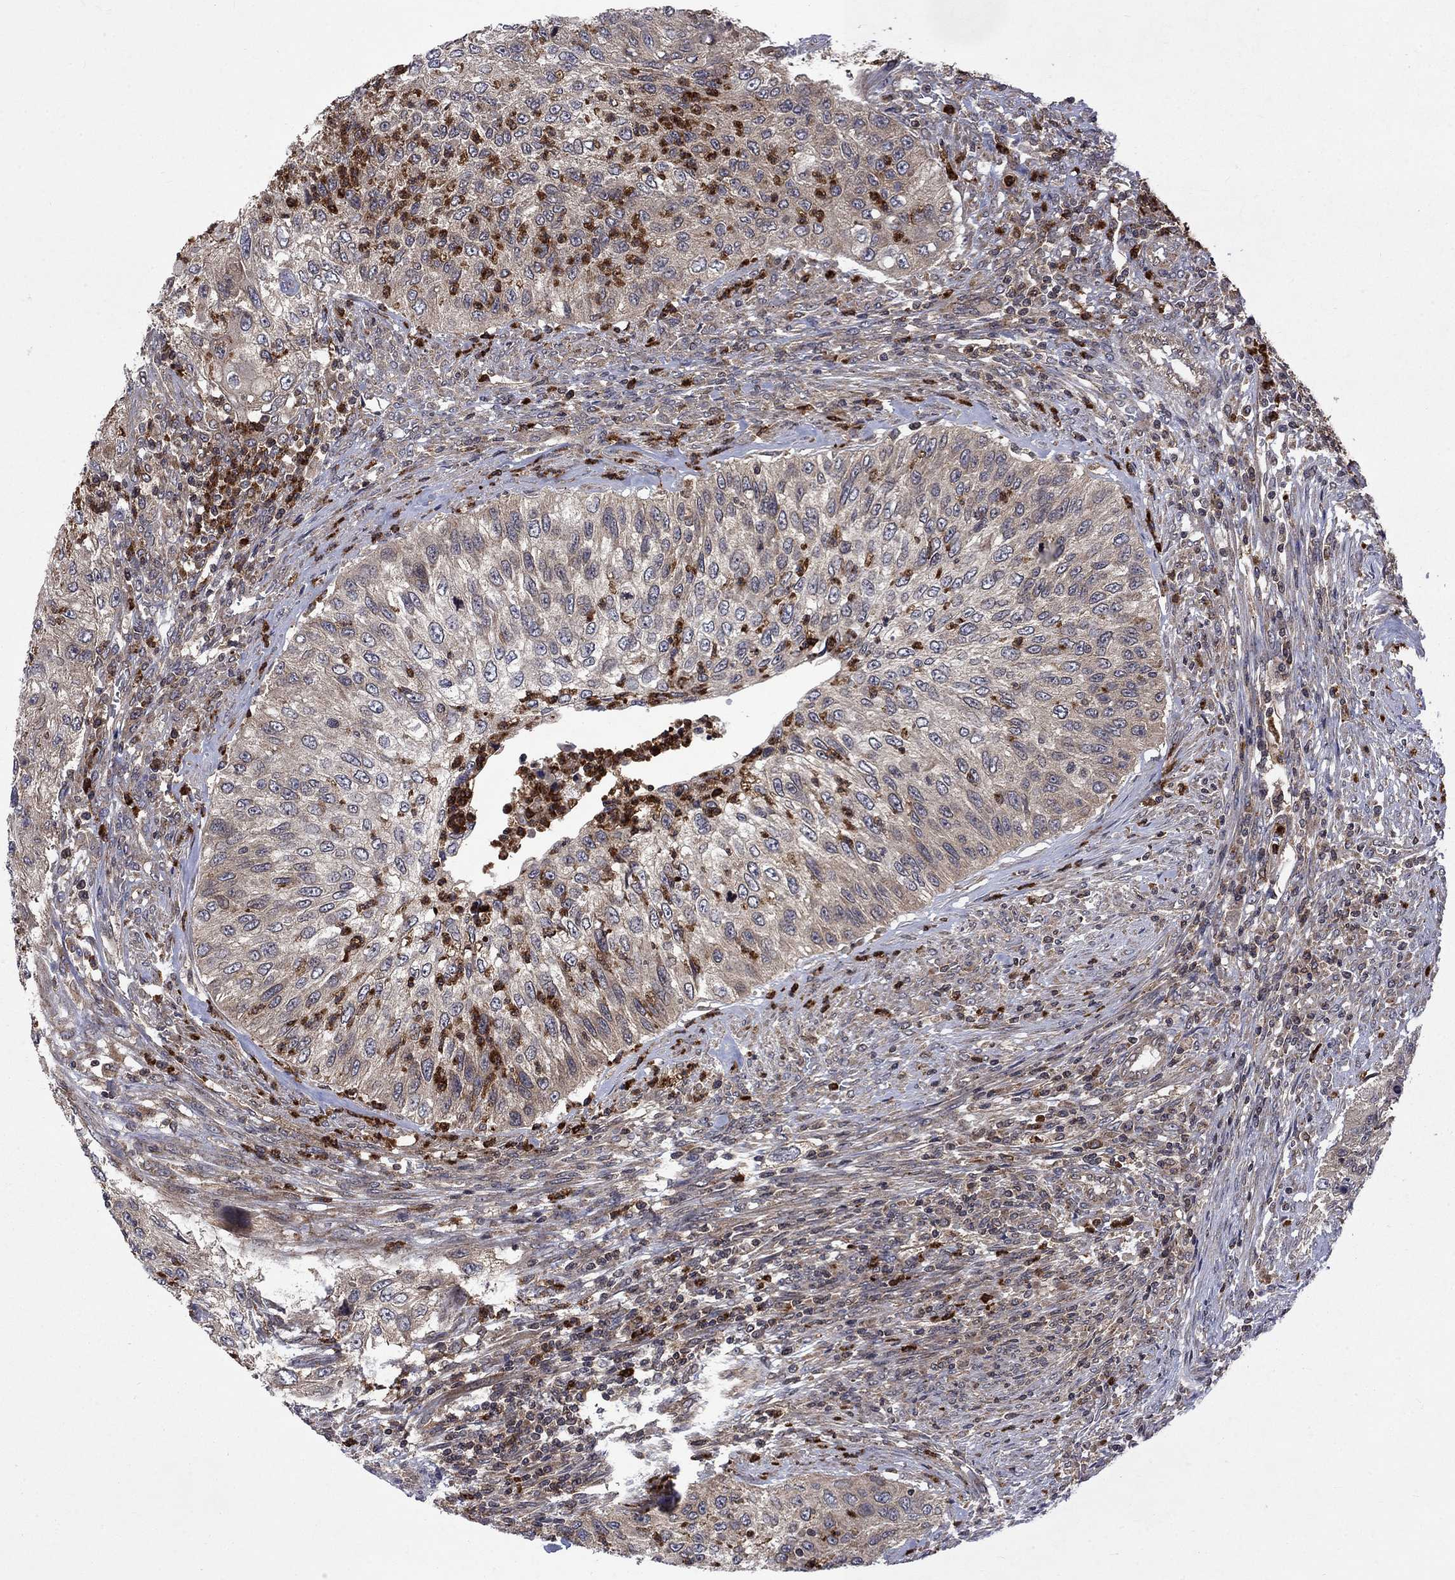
{"staining": {"intensity": "negative", "quantity": "none", "location": "none"}, "tissue": "urothelial cancer", "cell_type": "Tumor cells", "image_type": "cancer", "snomed": [{"axis": "morphology", "description": "Urothelial carcinoma, High grade"}, {"axis": "topography", "description": "Urinary bladder"}], "caption": "Urothelial cancer was stained to show a protein in brown. There is no significant positivity in tumor cells.", "gene": "TMEM33", "patient": {"sex": "female", "age": 60}}